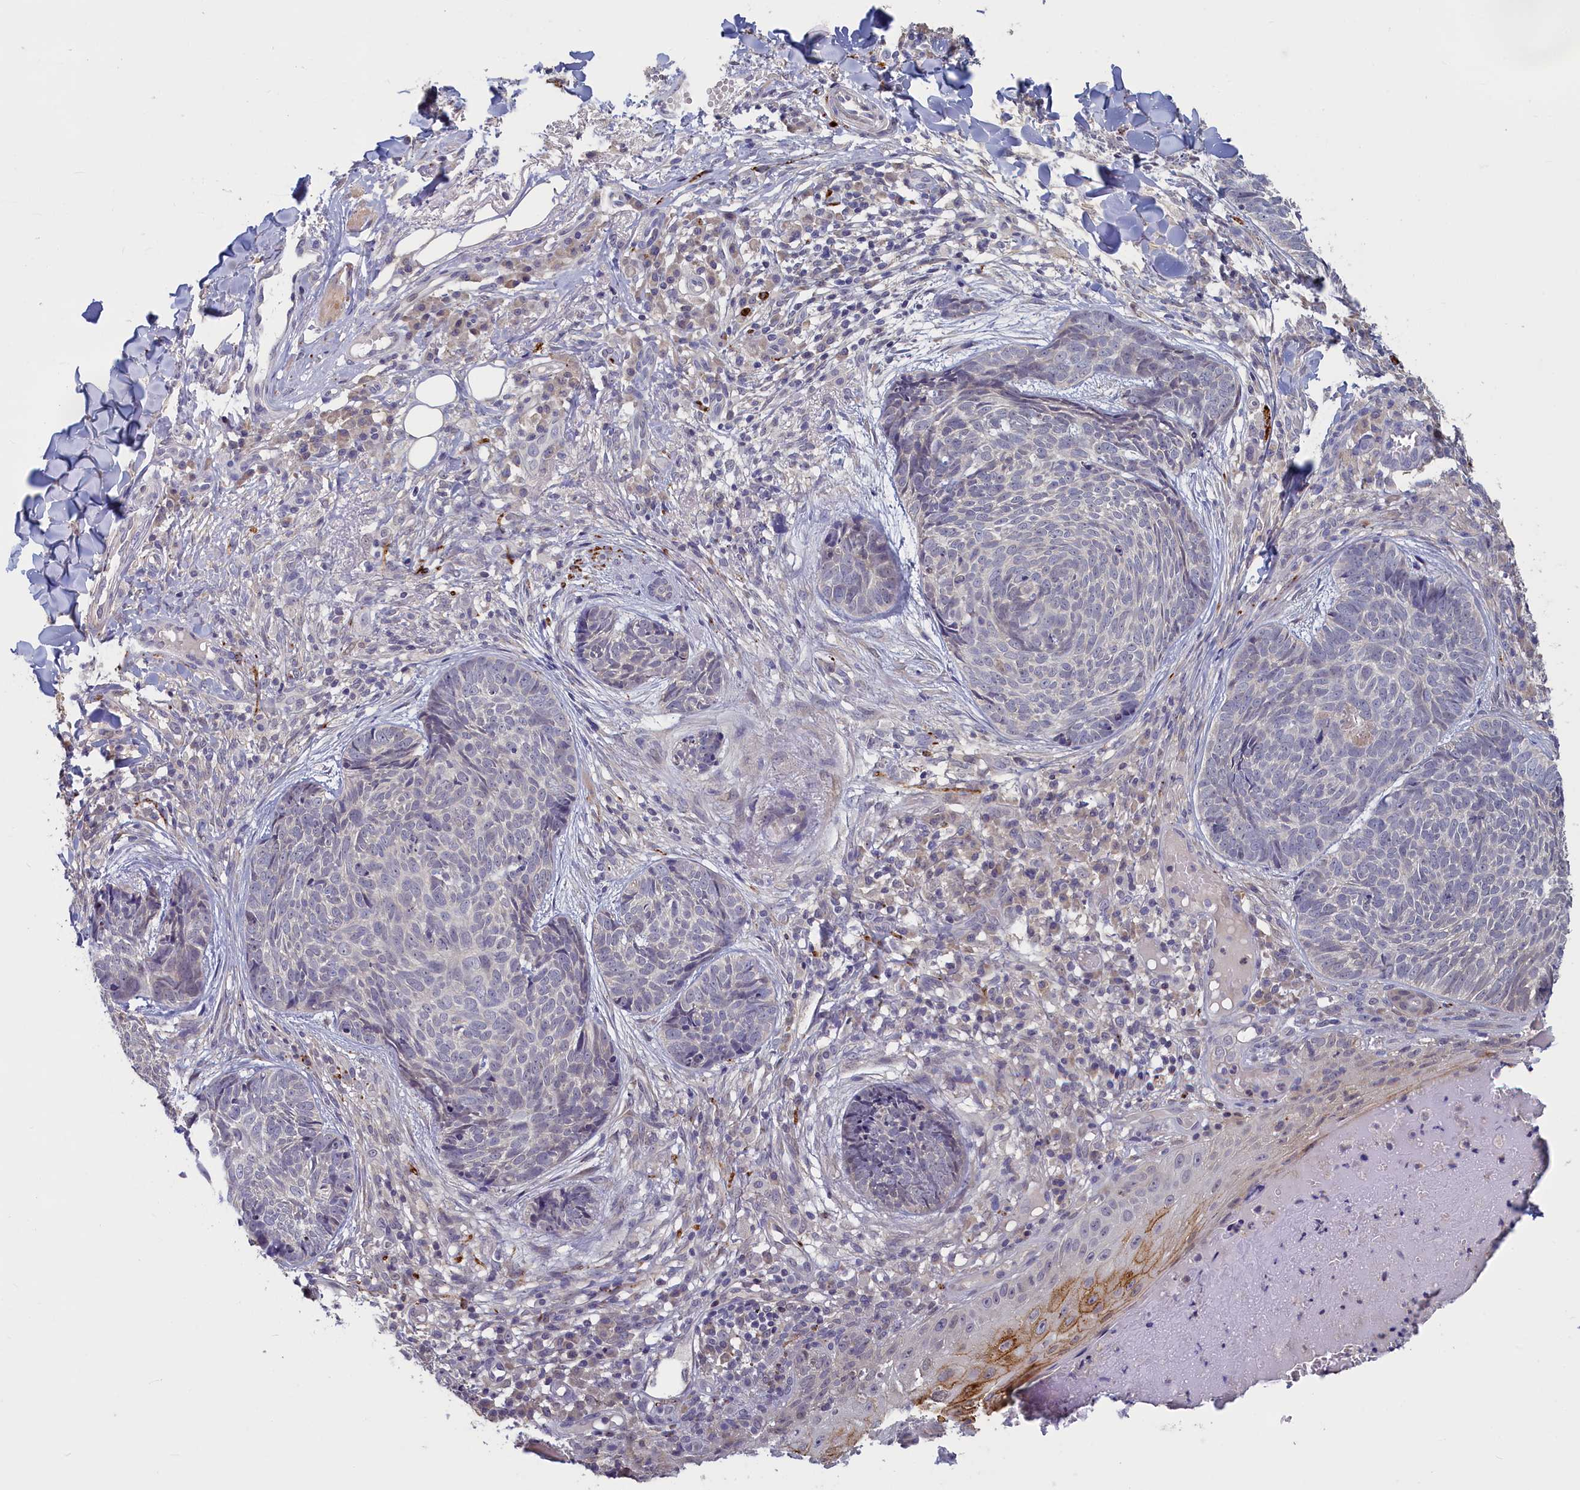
{"staining": {"intensity": "negative", "quantity": "none", "location": "none"}, "tissue": "skin cancer", "cell_type": "Tumor cells", "image_type": "cancer", "snomed": [{"axis": "morphology", "description": "Basal cell carcinoma"}, {"axis": "topography", "description": "Skin"}], "caption": "Tumor cells are negative for brown protein staining in basal cell carcinoma (skin). Nuclei are stained in blue.", "gene": "UCHL3", "patient": {"sex": "female", "age": 61}}